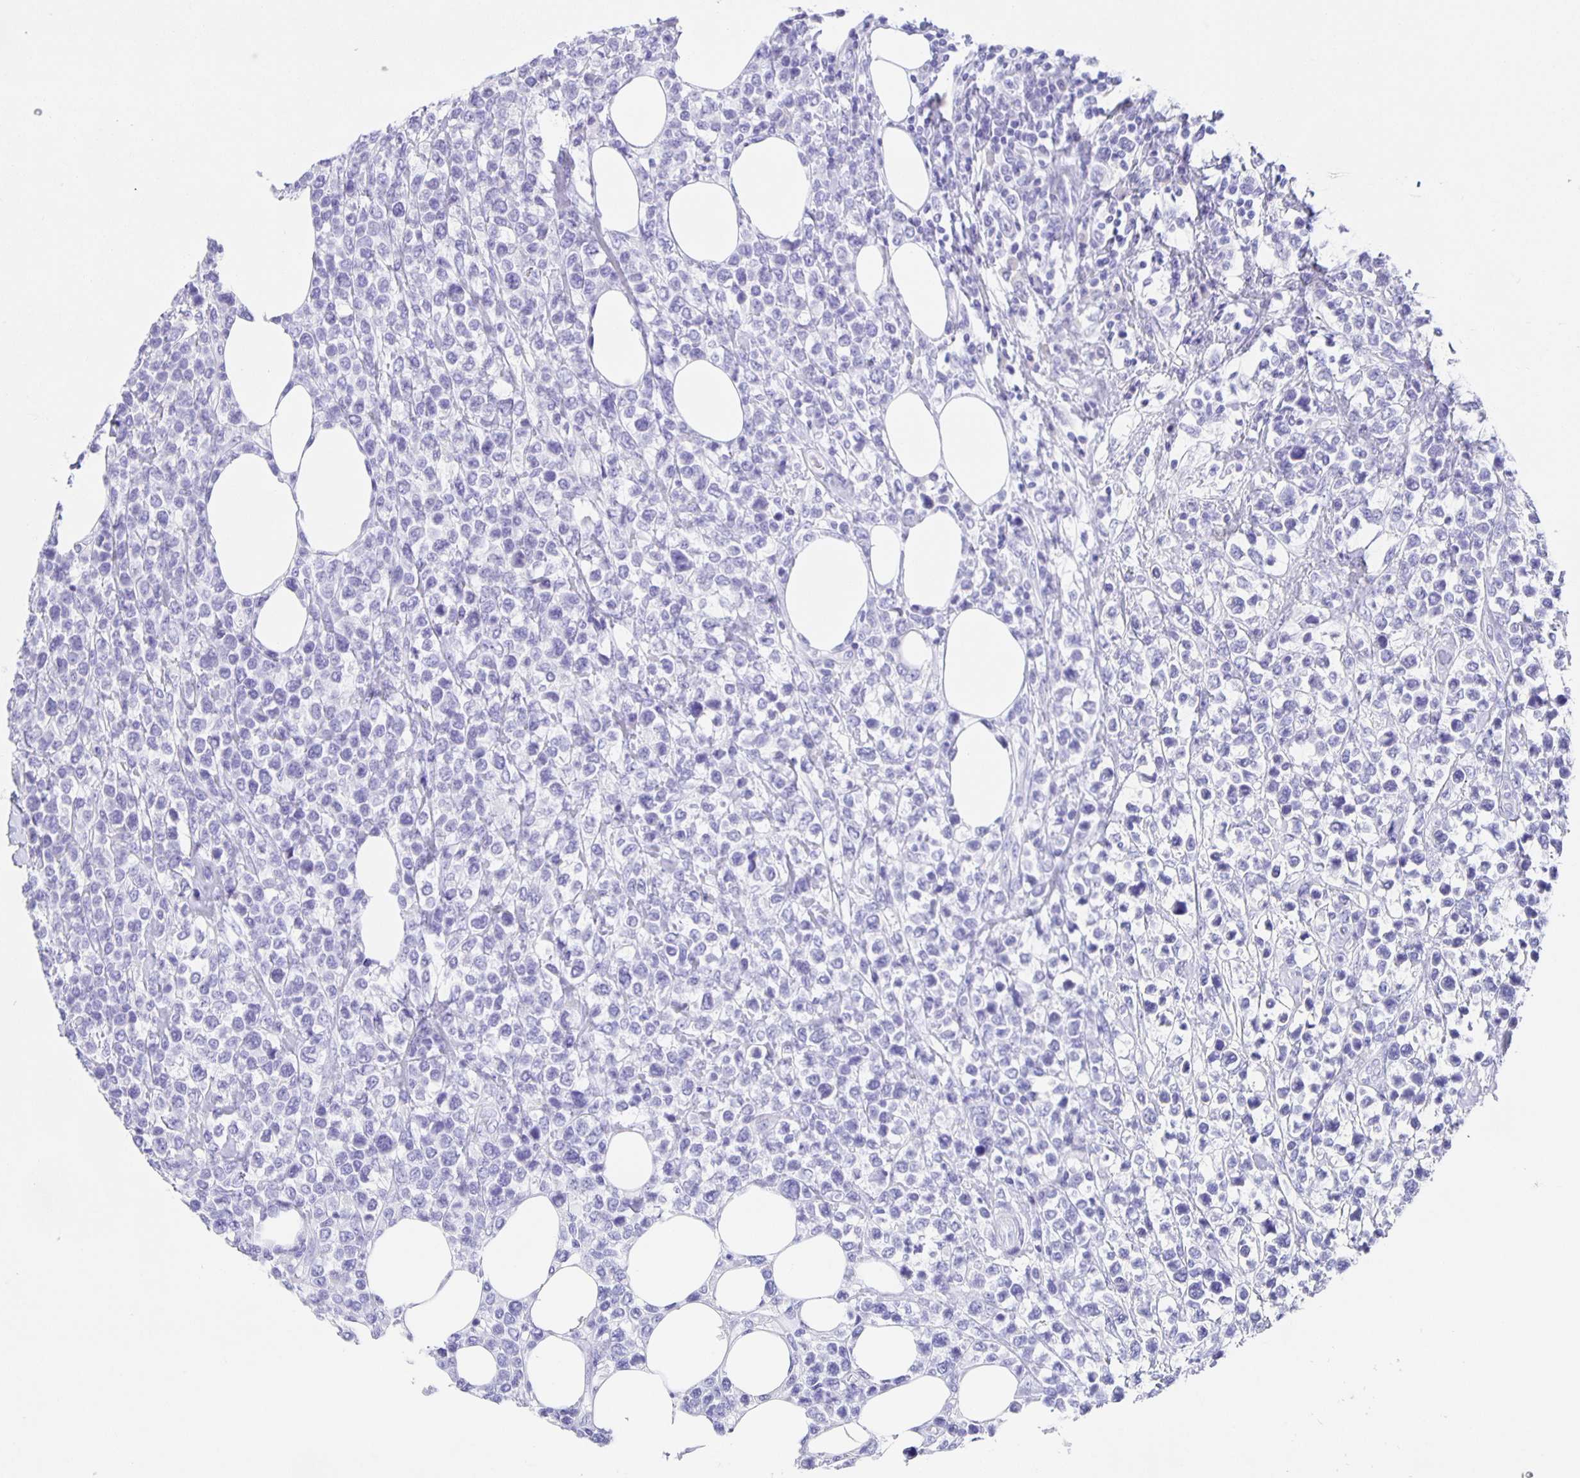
{"staining": {"intensity": "negative", "quantity": "none", "location": "none"}, "tissue": "lymphoma", "cell_type": "Tumor cells", "image_type": "cancer", "snomed": [{"axis": "morphology", "description": "Malignant lymphoma, non-Hodgkin's type, High grade"}, {"axis": "topography", "description": "Soft tissue"}], "caption": "This histopathology image is of lymphoma stained with immunohistochemistry to label a protein in brown with the nuclei are counter-stained blue. There is no positivity in tumor cells.", "gene": "GUCA2A", "patient": {"sex": "female", "age": 56}}